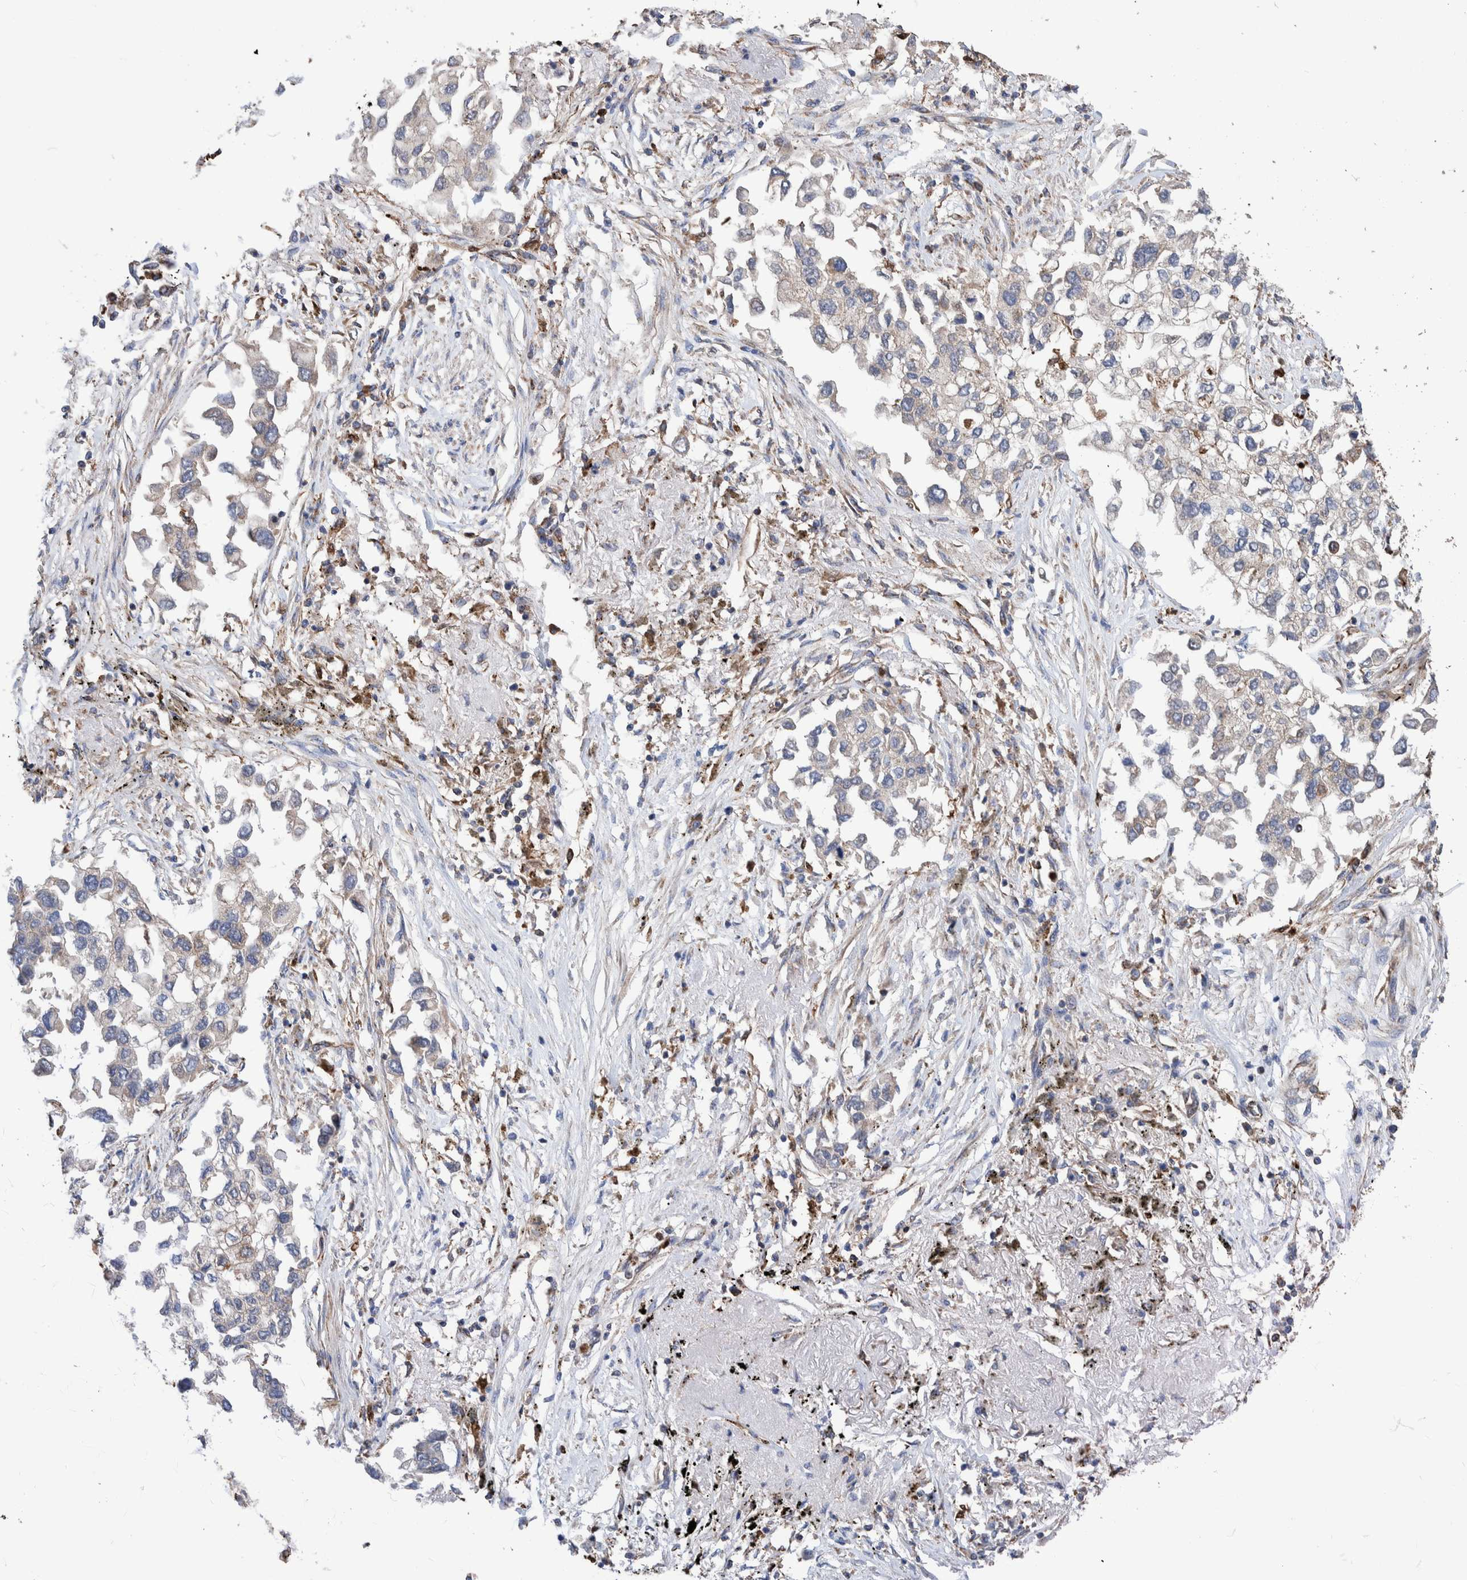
{"staining": {"intensity": "negative", "quantity": "none", "location": "none"}, "tissue": "lung cancer", "cell_type": "Tumor cells", "image_type": "cancer", "snomed": [{"axis": "morphology", "description": "Inflammation, NOS"}, {"axis": "morphology", "description": "Adenocarcinoma, NOS"}, {"axis": "topography", "description": "Lung"}], "caption": "Immunohistochemistry of human lung adenocarcinoma exhibits no staining in tumor cells.", "gene": "DECR1", "patient": {"sex": "male", "age": 63}}